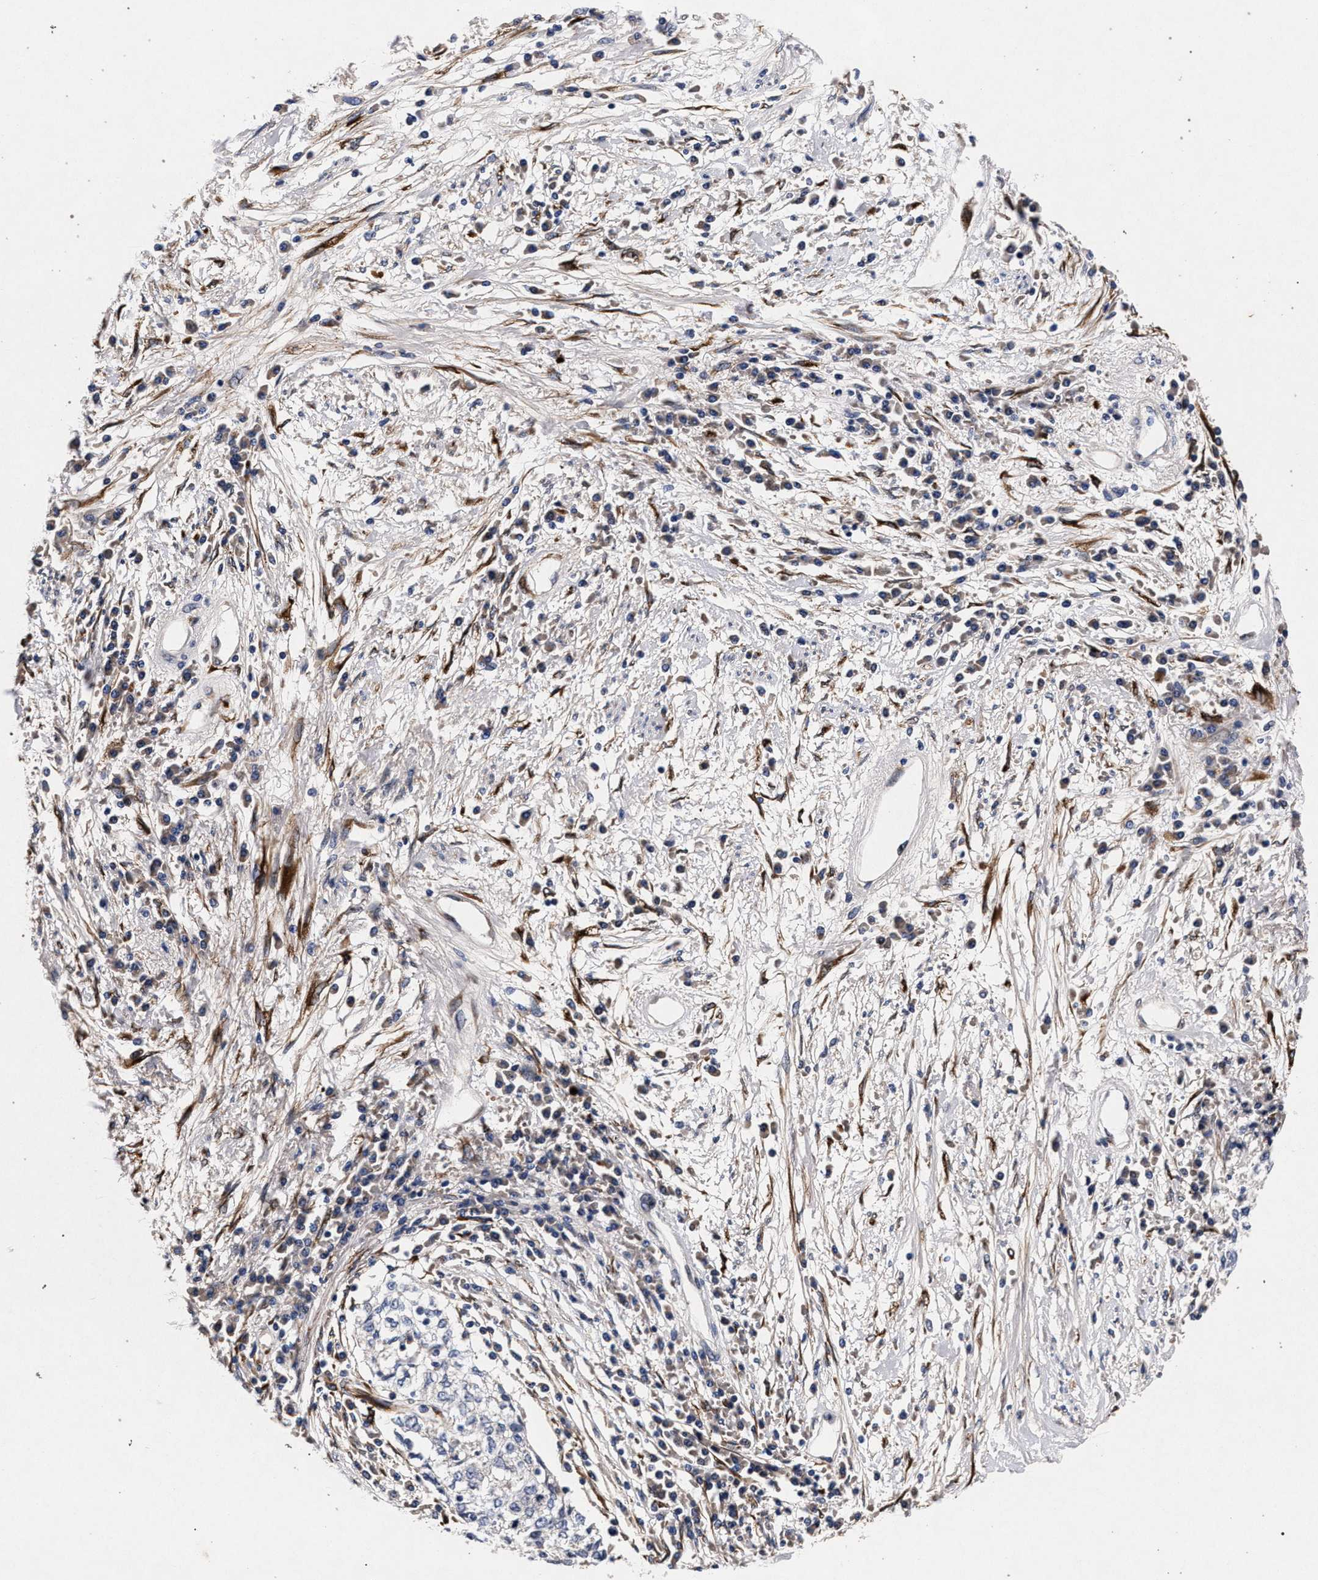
{"staining": {"intensity": "negative", "quantity": "none", "location": "none"}, "tissue": "cervical cancer", "cell_type": "Tumor cells", "image_type": "cancer", "snomed": [{"axis": "morphology", "description": "Squamous cell carcinoma, NOS"}, {"axis": "topography", "description": "Cervix"}], "caption": "Cervical cancer (squamous cell carcinoma) was stained to show a protein in brown. There is no significant positivity in tumor cells.", "gene": "NEK7", "patient": {"sex": "female", "age": 57}}